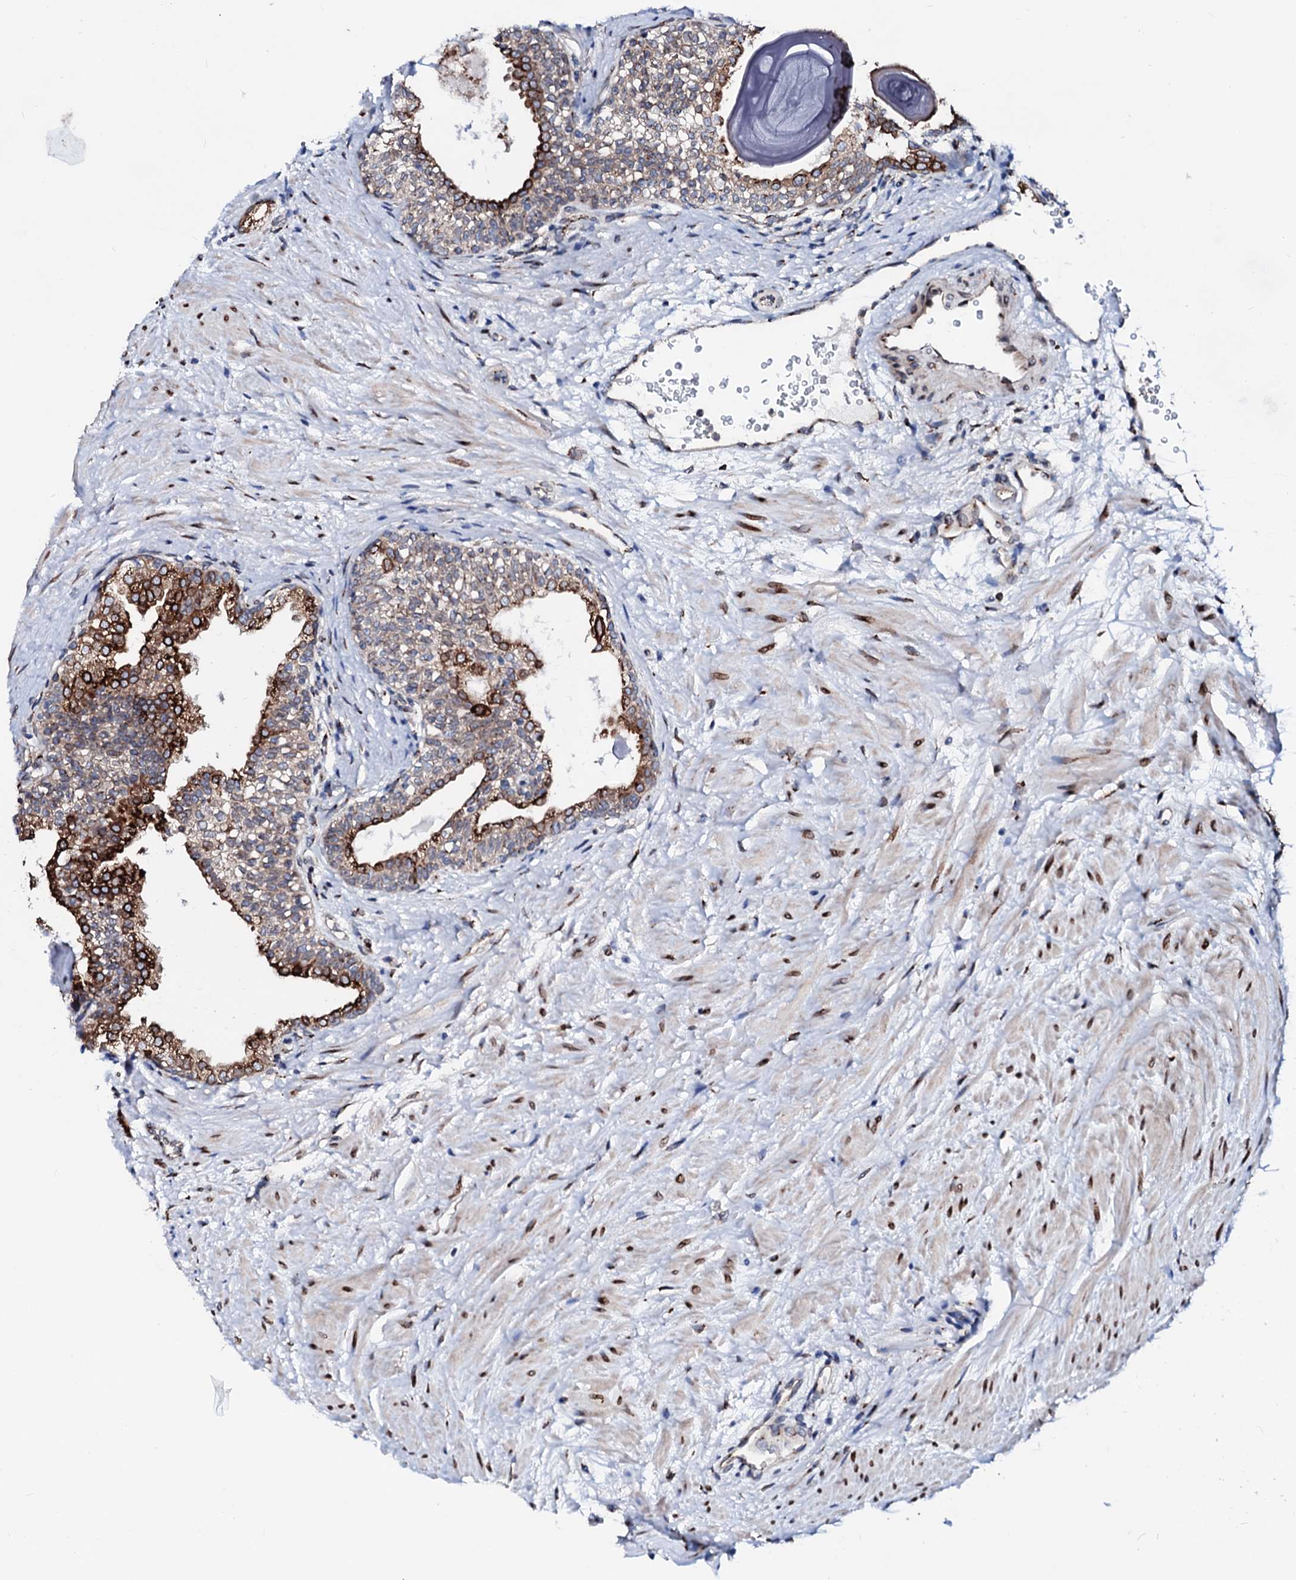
{"staining": {"intensity": "strong", "quantity": ">75%", "location": "cytoplasmic/membranous"}, "tissue": "prostate", "cell_type": "Glandular cells", "image_type": "normal", "snomed": [{"axis": "morphology", "description": "Normal tissue, NOS"}, {"axis": "topography", "description": "Prostate"}], "caption": "A high-resolution photomicrograph shows immunohistochemistry (IHC) staining of benign prostate, which reveals strong cytoplasmic/membranous positivity in approximately >75% of glandular cells. Nuclei are stained in blue.", "gene": "TMCO3", "patient": {"sex": "male", "age": 48}}